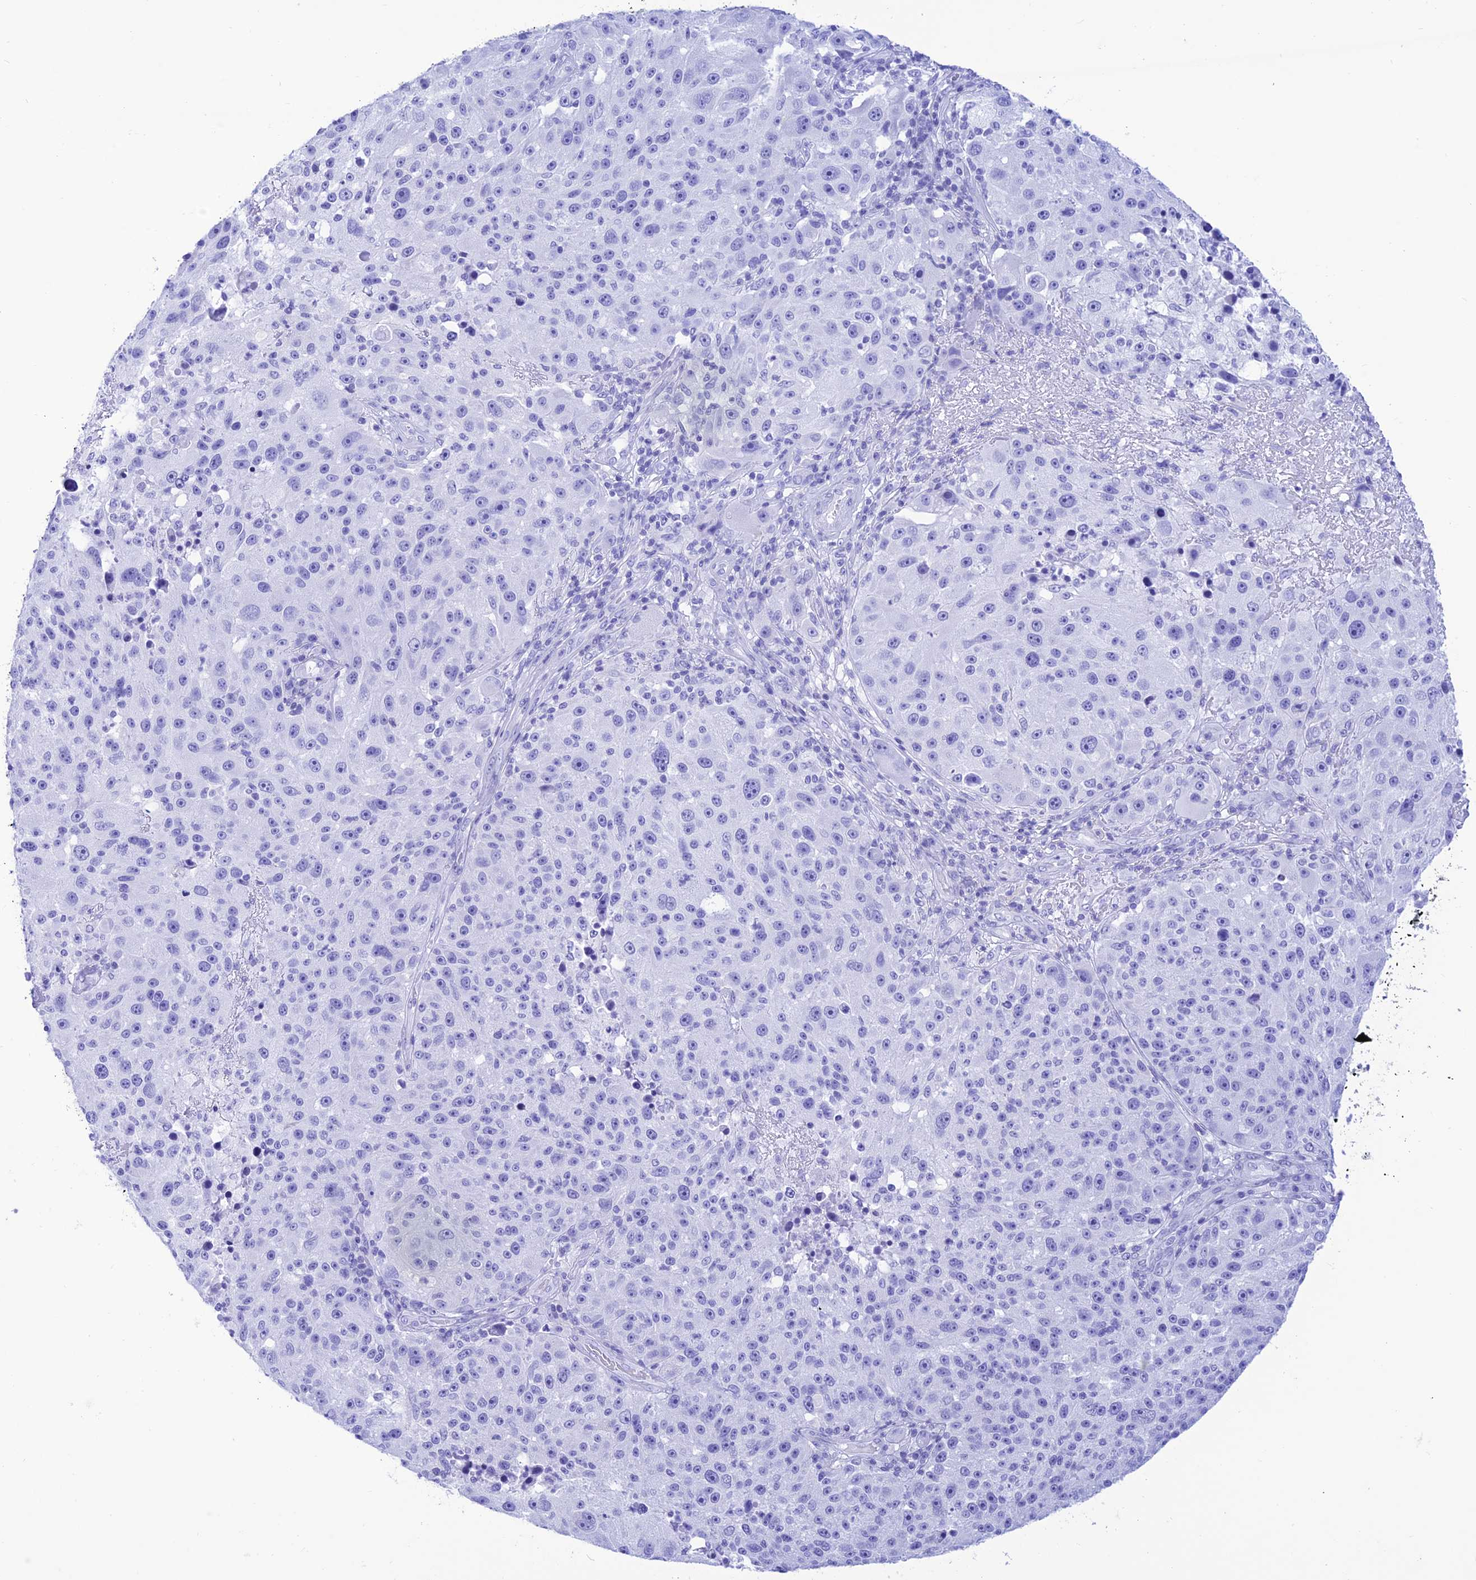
{"staining": {"intensity": "negative", "quantity": "none", "location": "none"}, "tissue": "melanoma", "cell_type": "Tumor cells", "image_type": "cancer", "snomed": [{"axis": "morphology", "description": "Malignant melanoma, NOS"}, {"axis": "topography", "description": "Skin"}], "caption": "Micrograph shows no significant protein expression in tumor cells of melanoma.", "gene": "PRNP", "patient": {"sex": "male", "age": 53}}